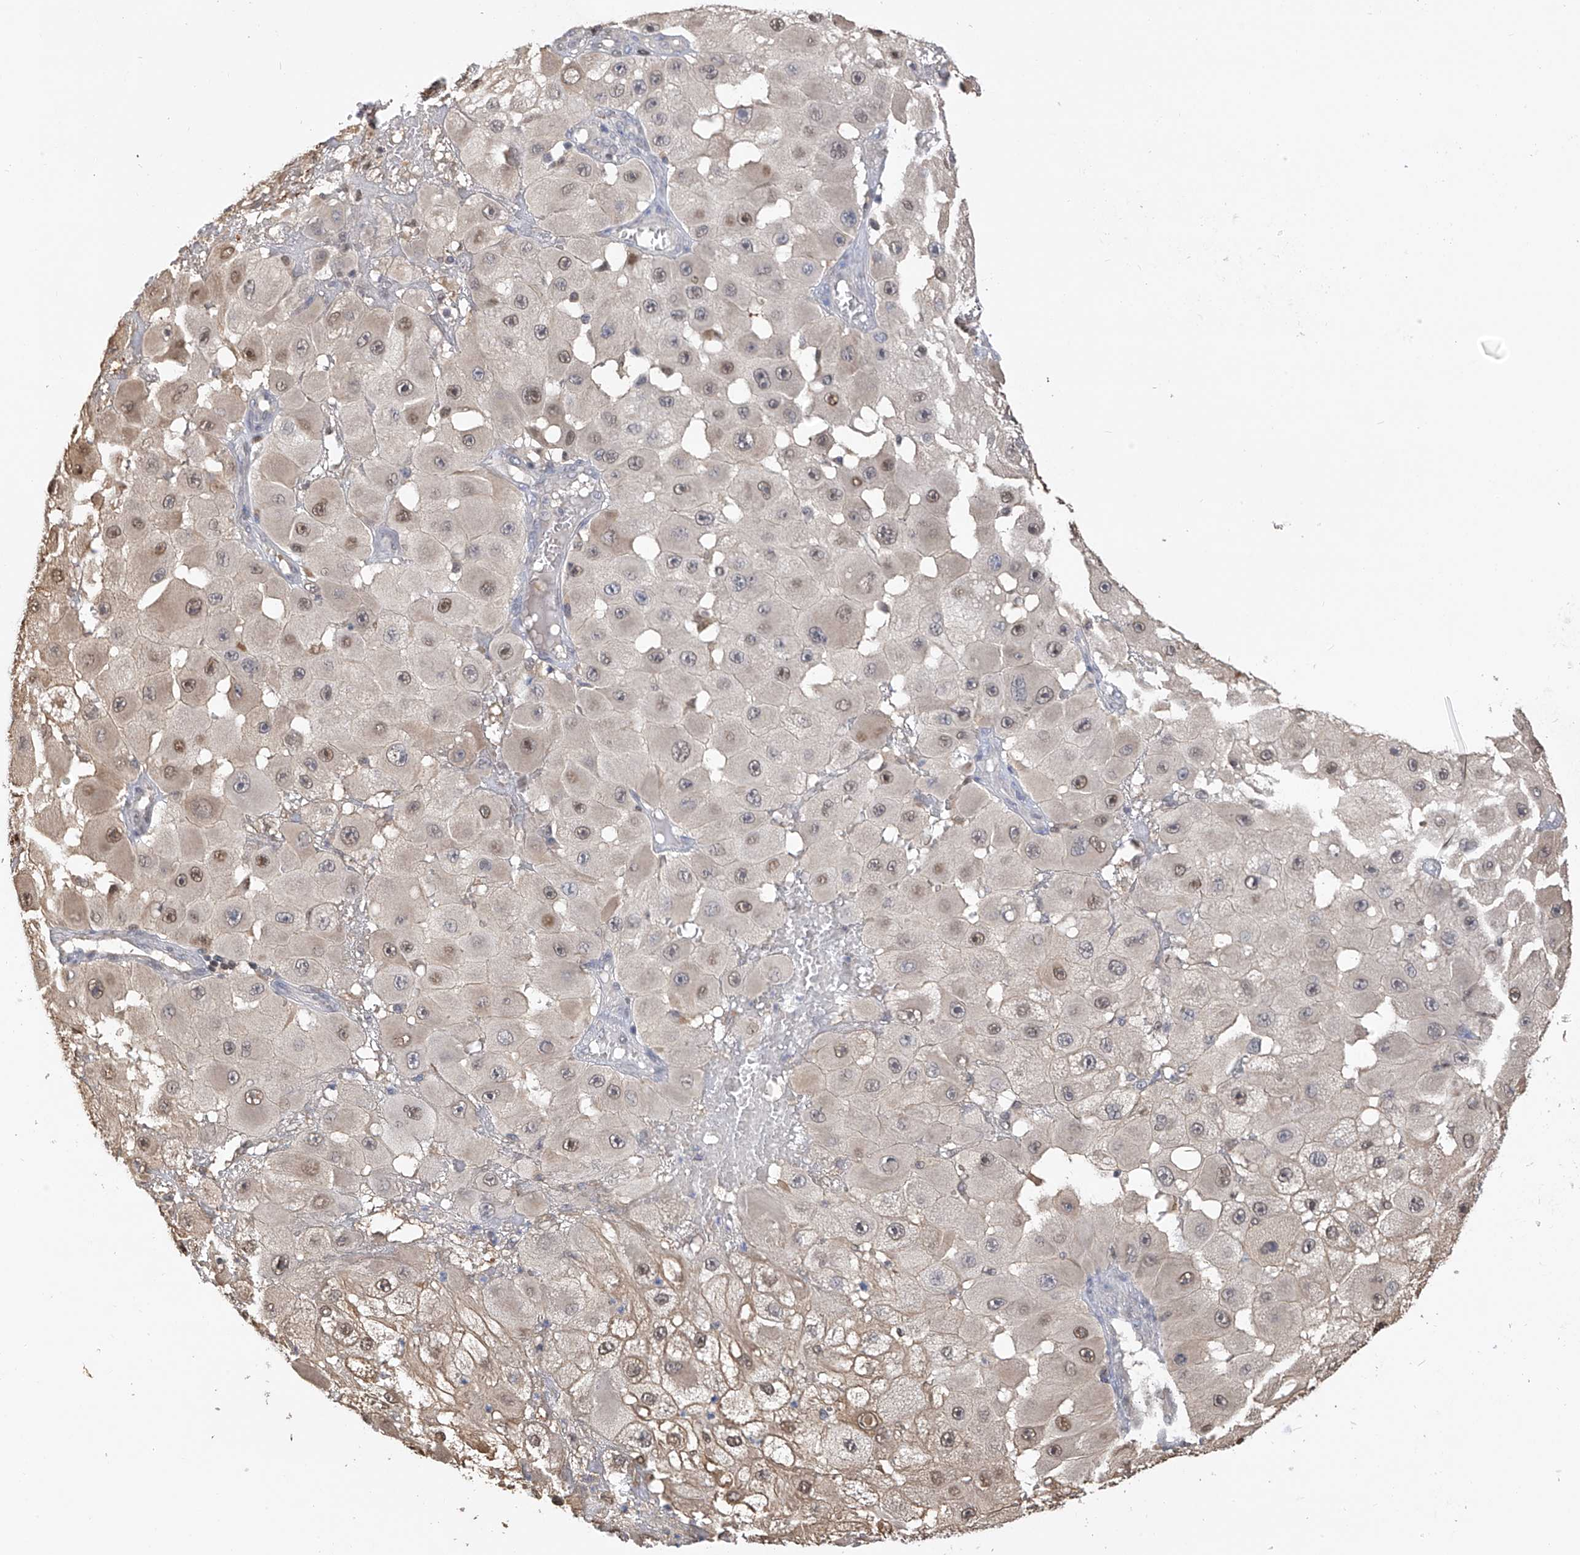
{"staining": {"intensity": "weak", "quantity": "<25%", "location": "nuclear"}, "tissue": "melanoma", "cell_type": "Tumor cells", "image_type": "cancer", "snomed": [{"axis": "morphology", "description": "Malignant melanoma, NOS"}, {"axis": "topography", "description": "Skin"}], "caption": "This is a photomicrograph of immunohistochemistry (IHC) staining of malignant melanoma, which shows no staining in tumor cells. Nuclei are stained in blue.", "gene": "PMM1", "patient": {"sex": "female", "age": 81}}